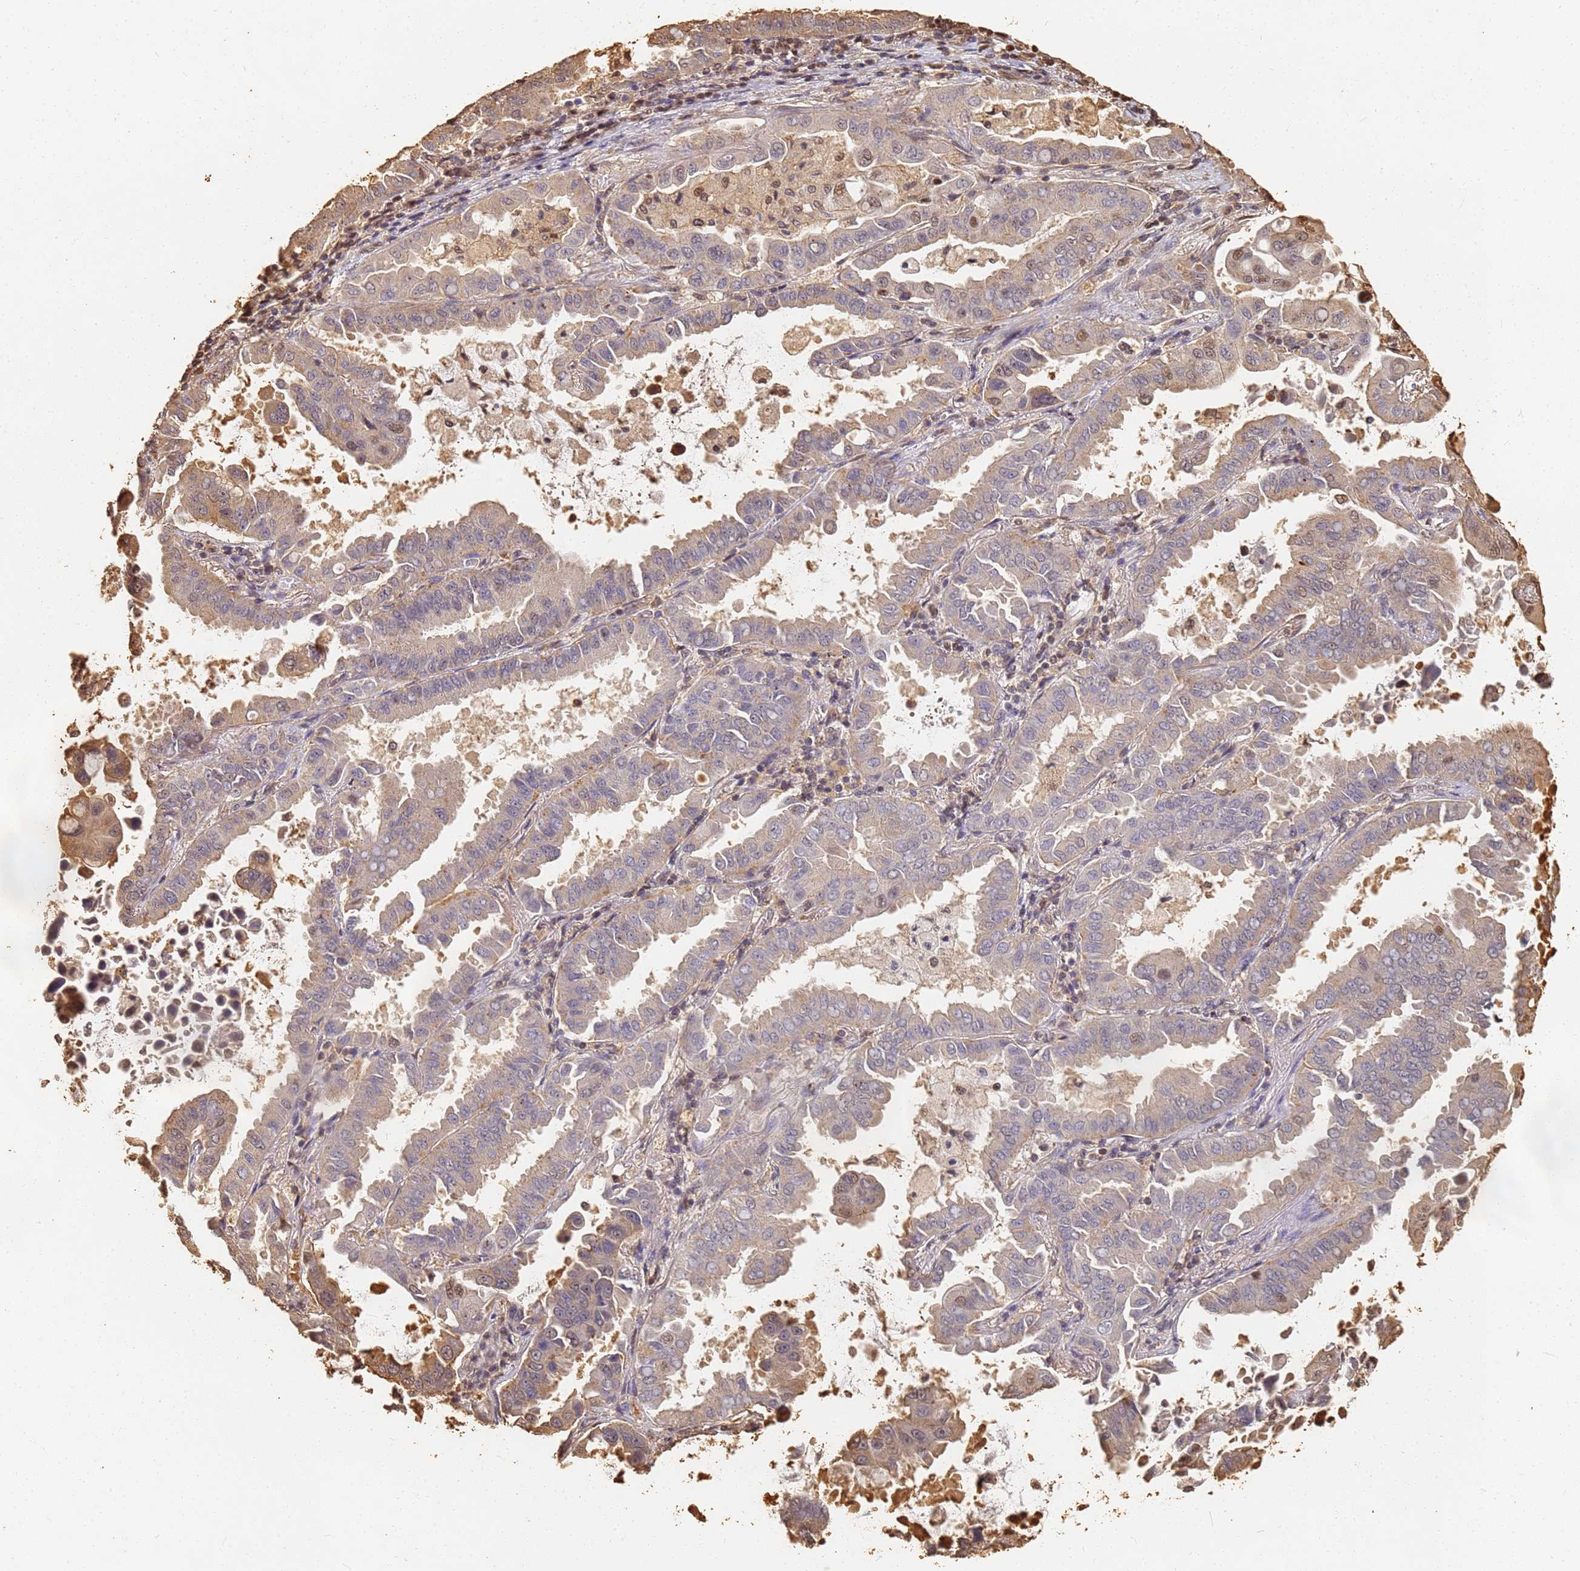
{"staining": {"intensity": "moderate", "quantity": "<25%", "location": "cytoplasmic/membranous,nuclear"}, "tissue": "lung cancer", "cell_type": "Tumor cells", "image_type": "cancer", "snomed": [{"axis": "morphology", "description": "Adenocarcinoma, NOS"}, {"axis": "topography", "description": "Lung"}], "caption": "Tumor cells exhibit low levels of moderate cytoplasmic/membranous and nuclear staining in approximately <25% of cells in lung cancer.", "gene": "JAK2", "patient": {"sex": "male", "age": 64}}